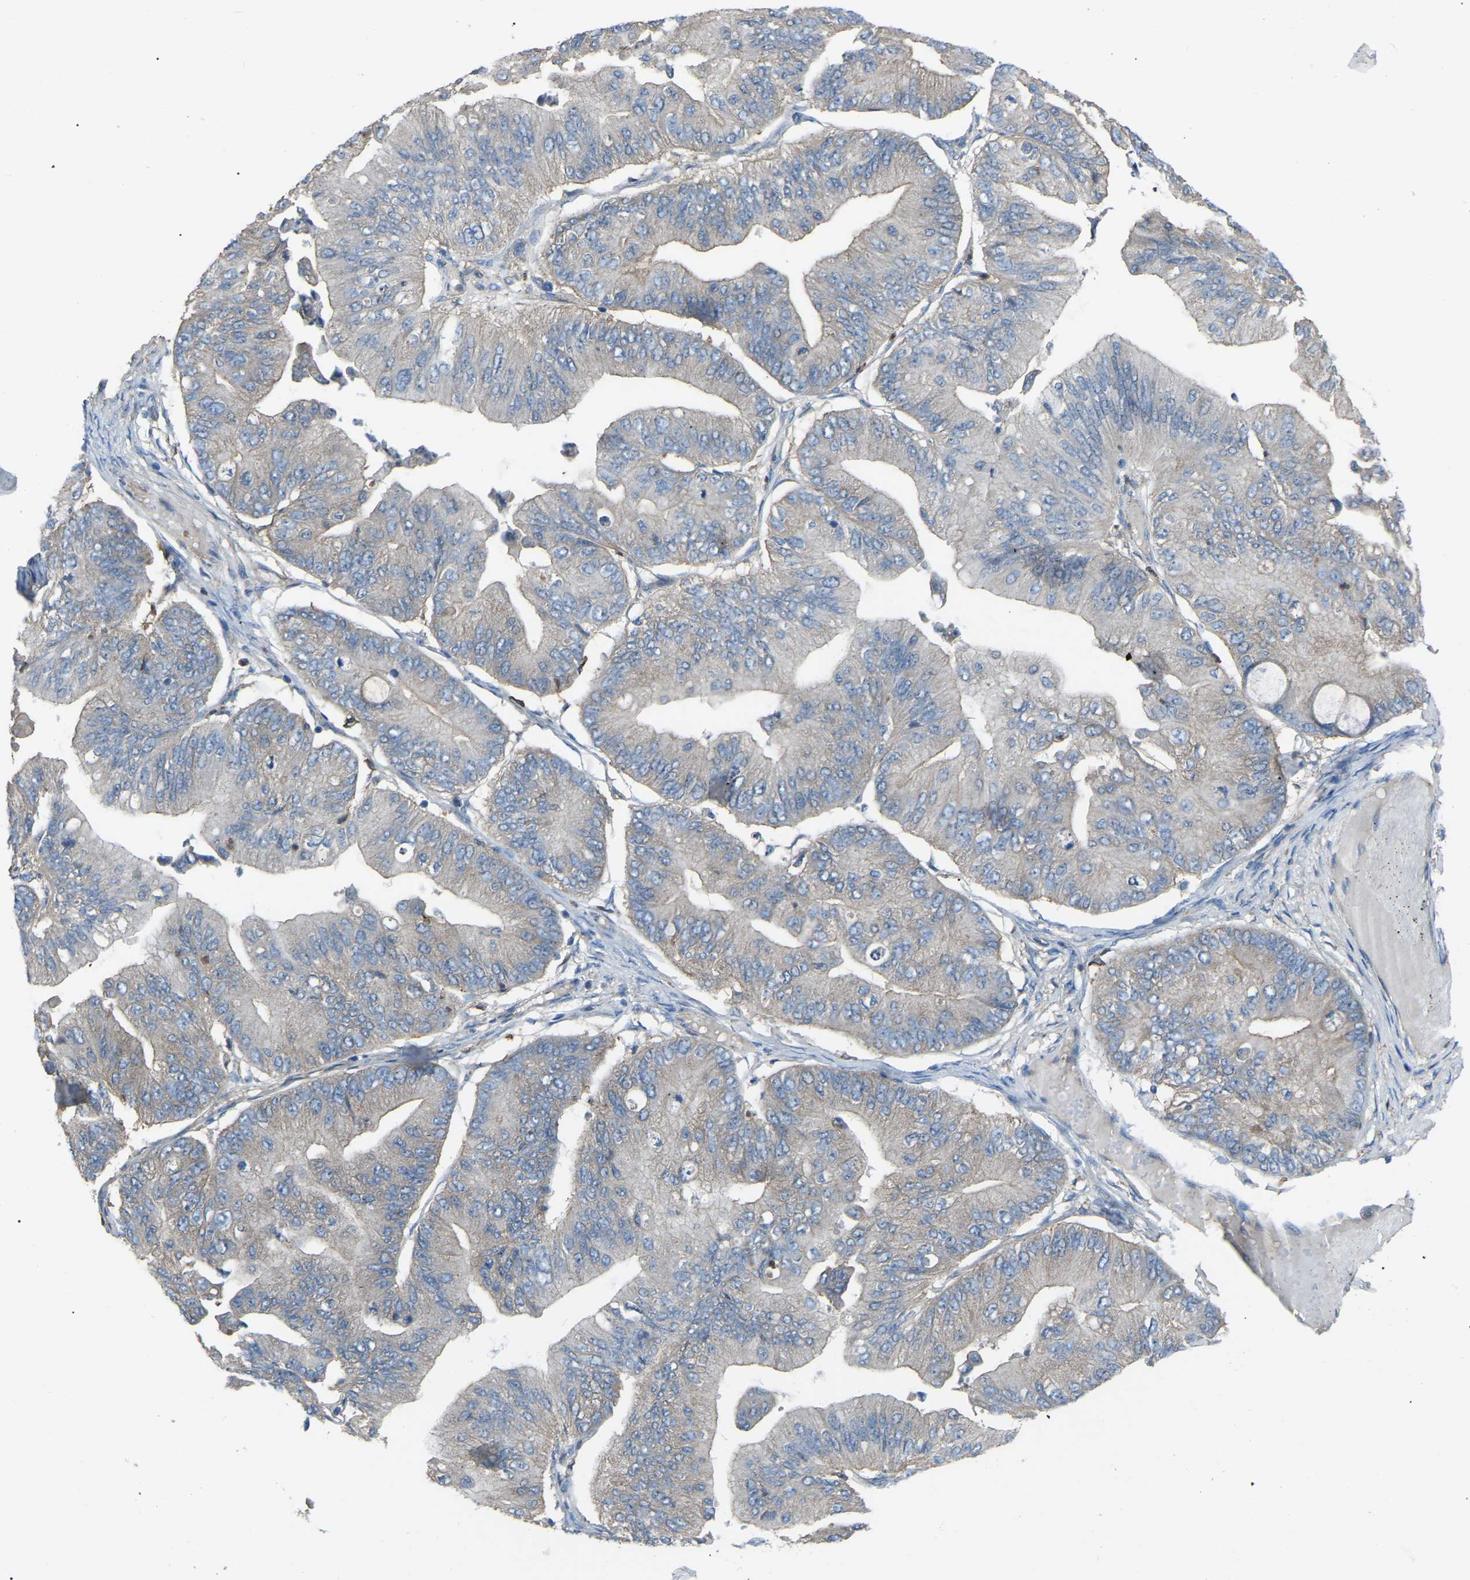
{"staining": {"intensity": "weak", "quantity": "<25%", "location": "cytoplasmic/membranous"}, "tissue": "ovarian cancer", "cell_type": "Tumor cells", "image_type": "cancer", "snomed": [{"axis": "morphology", "description": "Cystadenocarcinoma, mucinous, NOS"}, {"axis": "topography", "description": "Ovary"}], "caption": "Protein analysis of ovarian mucinous cystadenocarcinoma shows no significant positivity in tumor cells.", "gene": "AIMP1", "patient": {"sex": "female", "age": 61}}